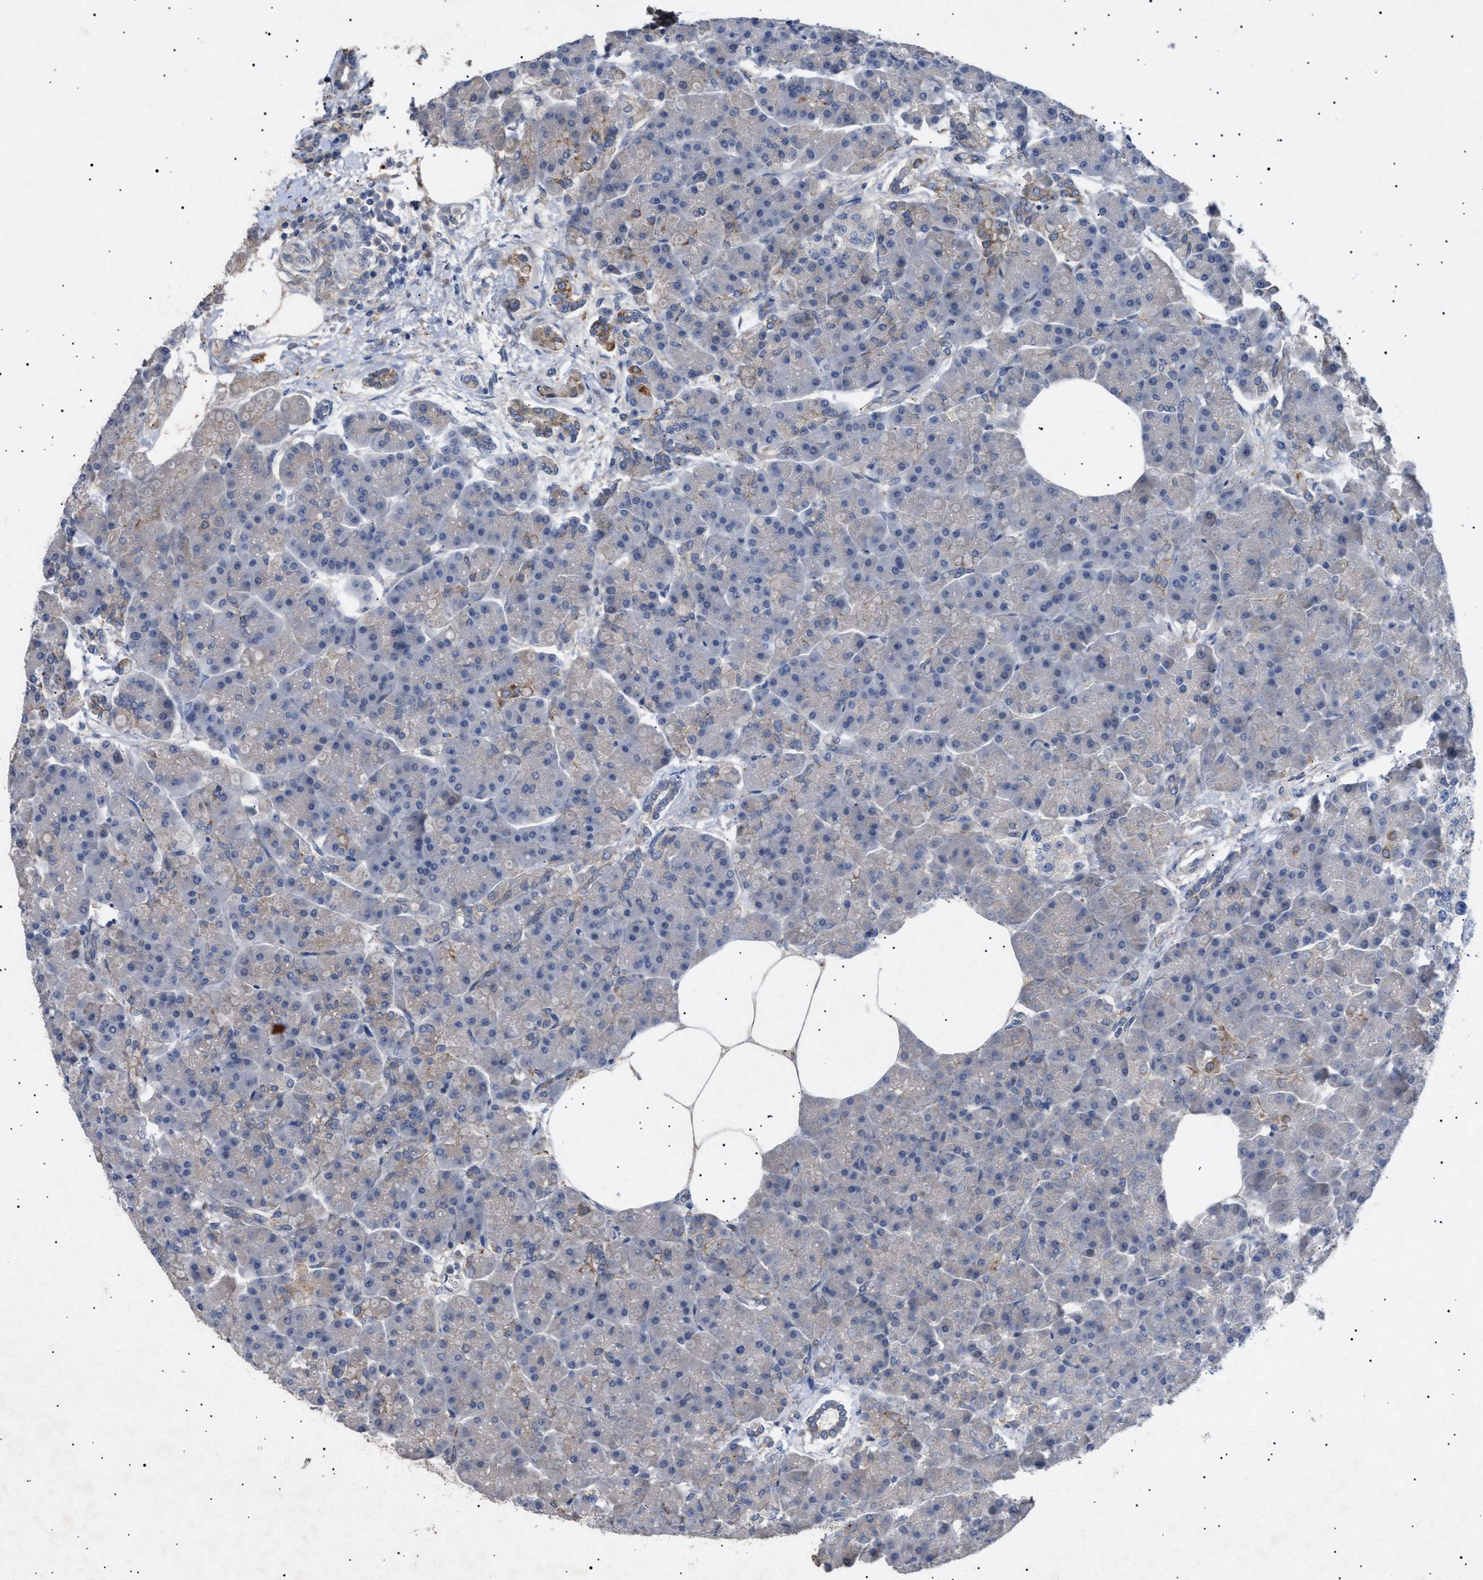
{"staining": {"intensity": "moderate", "quantity": "<25%", "location": "cytoplasmic/membranous"}, "tissue": "pancreas", "cell_type": "Exocrine glandular cells", "image_type": "normal", "snomed": [{"axis": "morphology", "description": "Normal tissue, NOS"}, {"axis": "topography", "description": "Pancreas"}], "caption": "High-magnification brightfield microscopy of normal pancreas stained with DAB (3,3'-diaminobenzidine) (brown) and counterstained with hematoxylin (blue). exocrine glandular cells exhibit moderate cytoplasmic/membranous expression is present in approximately<25% of cells. (DAB = brown stain, brightfield microscopy at high magnification).", "gene": "SIRT5", "patient": {"sex": "female", "age": 70}}